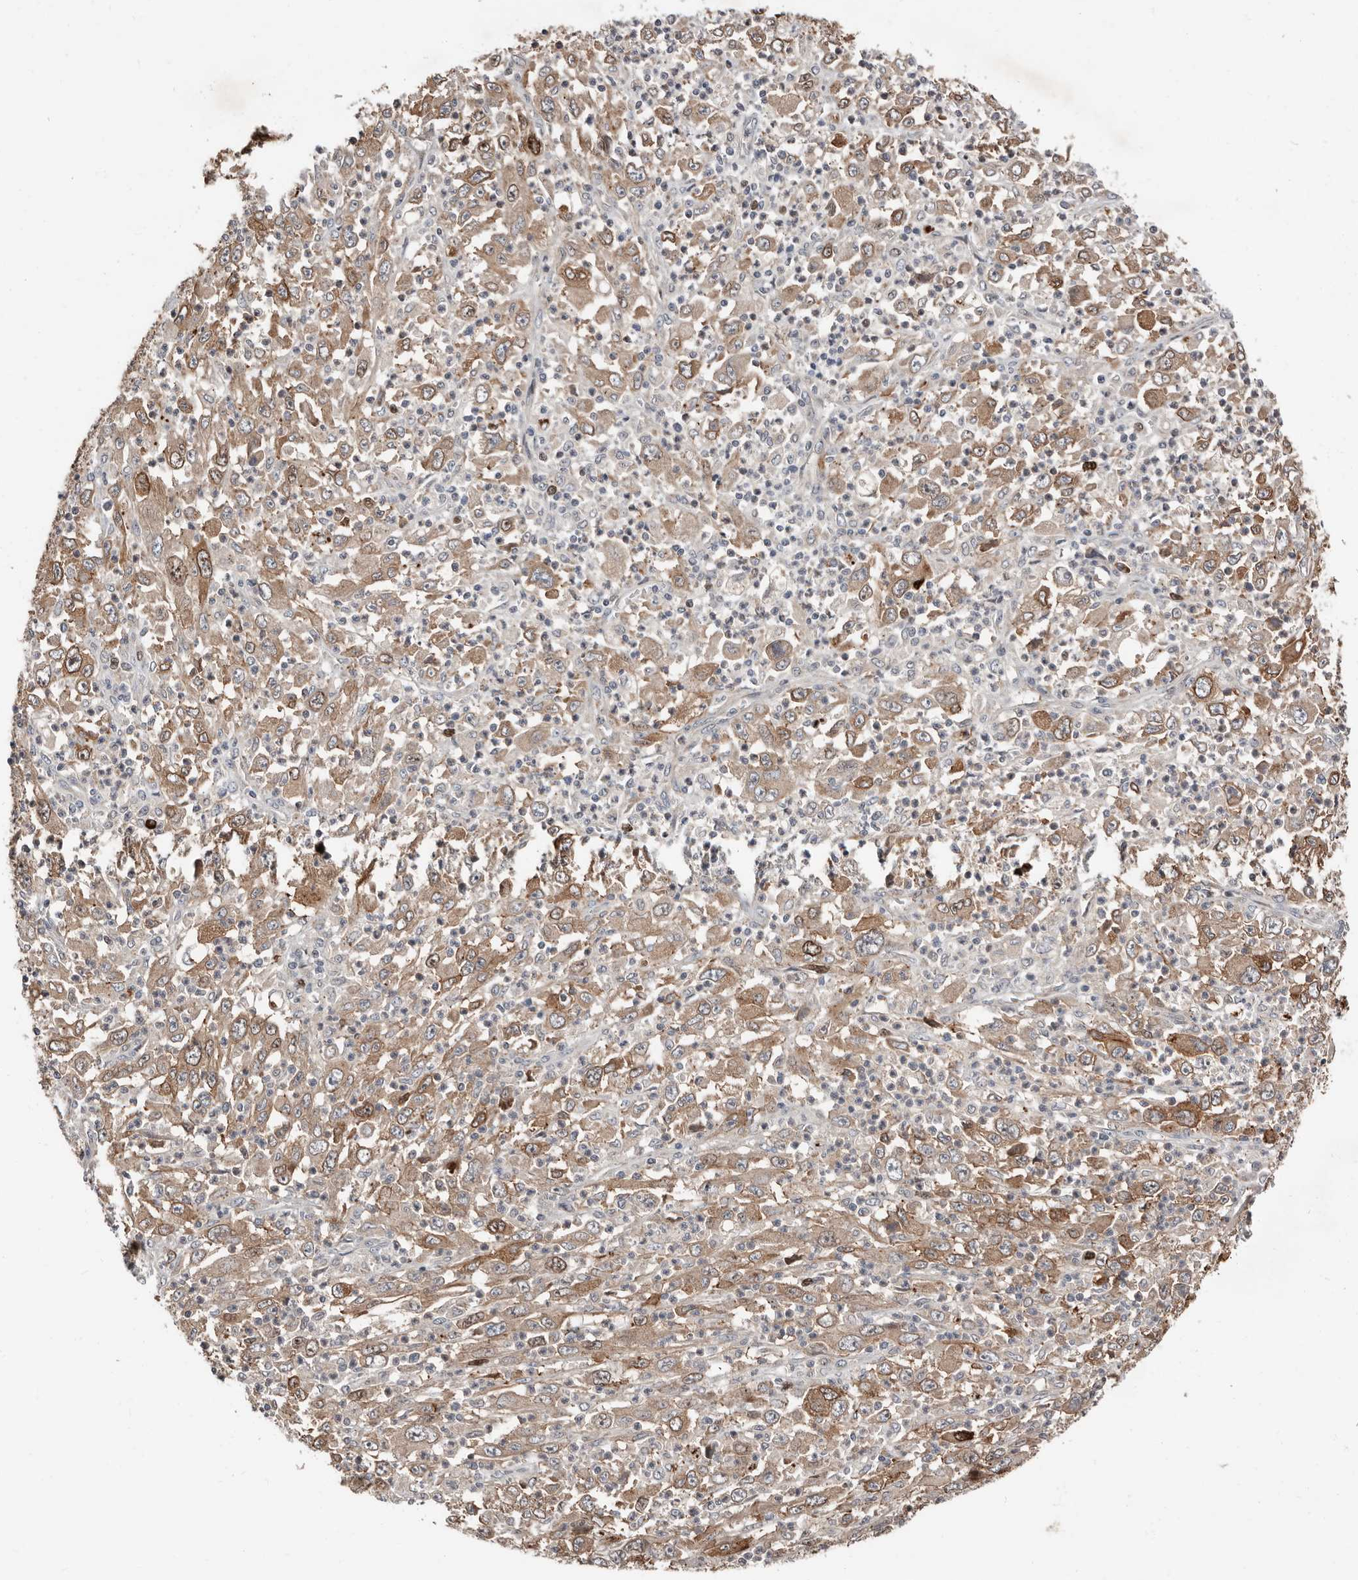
{"staining": {"intensity": "moderate", "quantity": ">75%", "location": "cytoplasmic/membranous"}, "tissue": "melanoma", "cell_type": "Tumor cells", "image_type": "cancer", "snomed": [{"axis": "morphology", "description": "Malignant melanoma, Metastatic site"}, {"axis": "topography", "description": "Skin"}], "caption": "This is an image of immunohistochemistry (IHC) staining of melanoma, which shows moderate positivity in the cytoplasmic/membranous of tumor cells.", "gene": "SMYD4", "patient": {"sex": "female", "age": 56}}